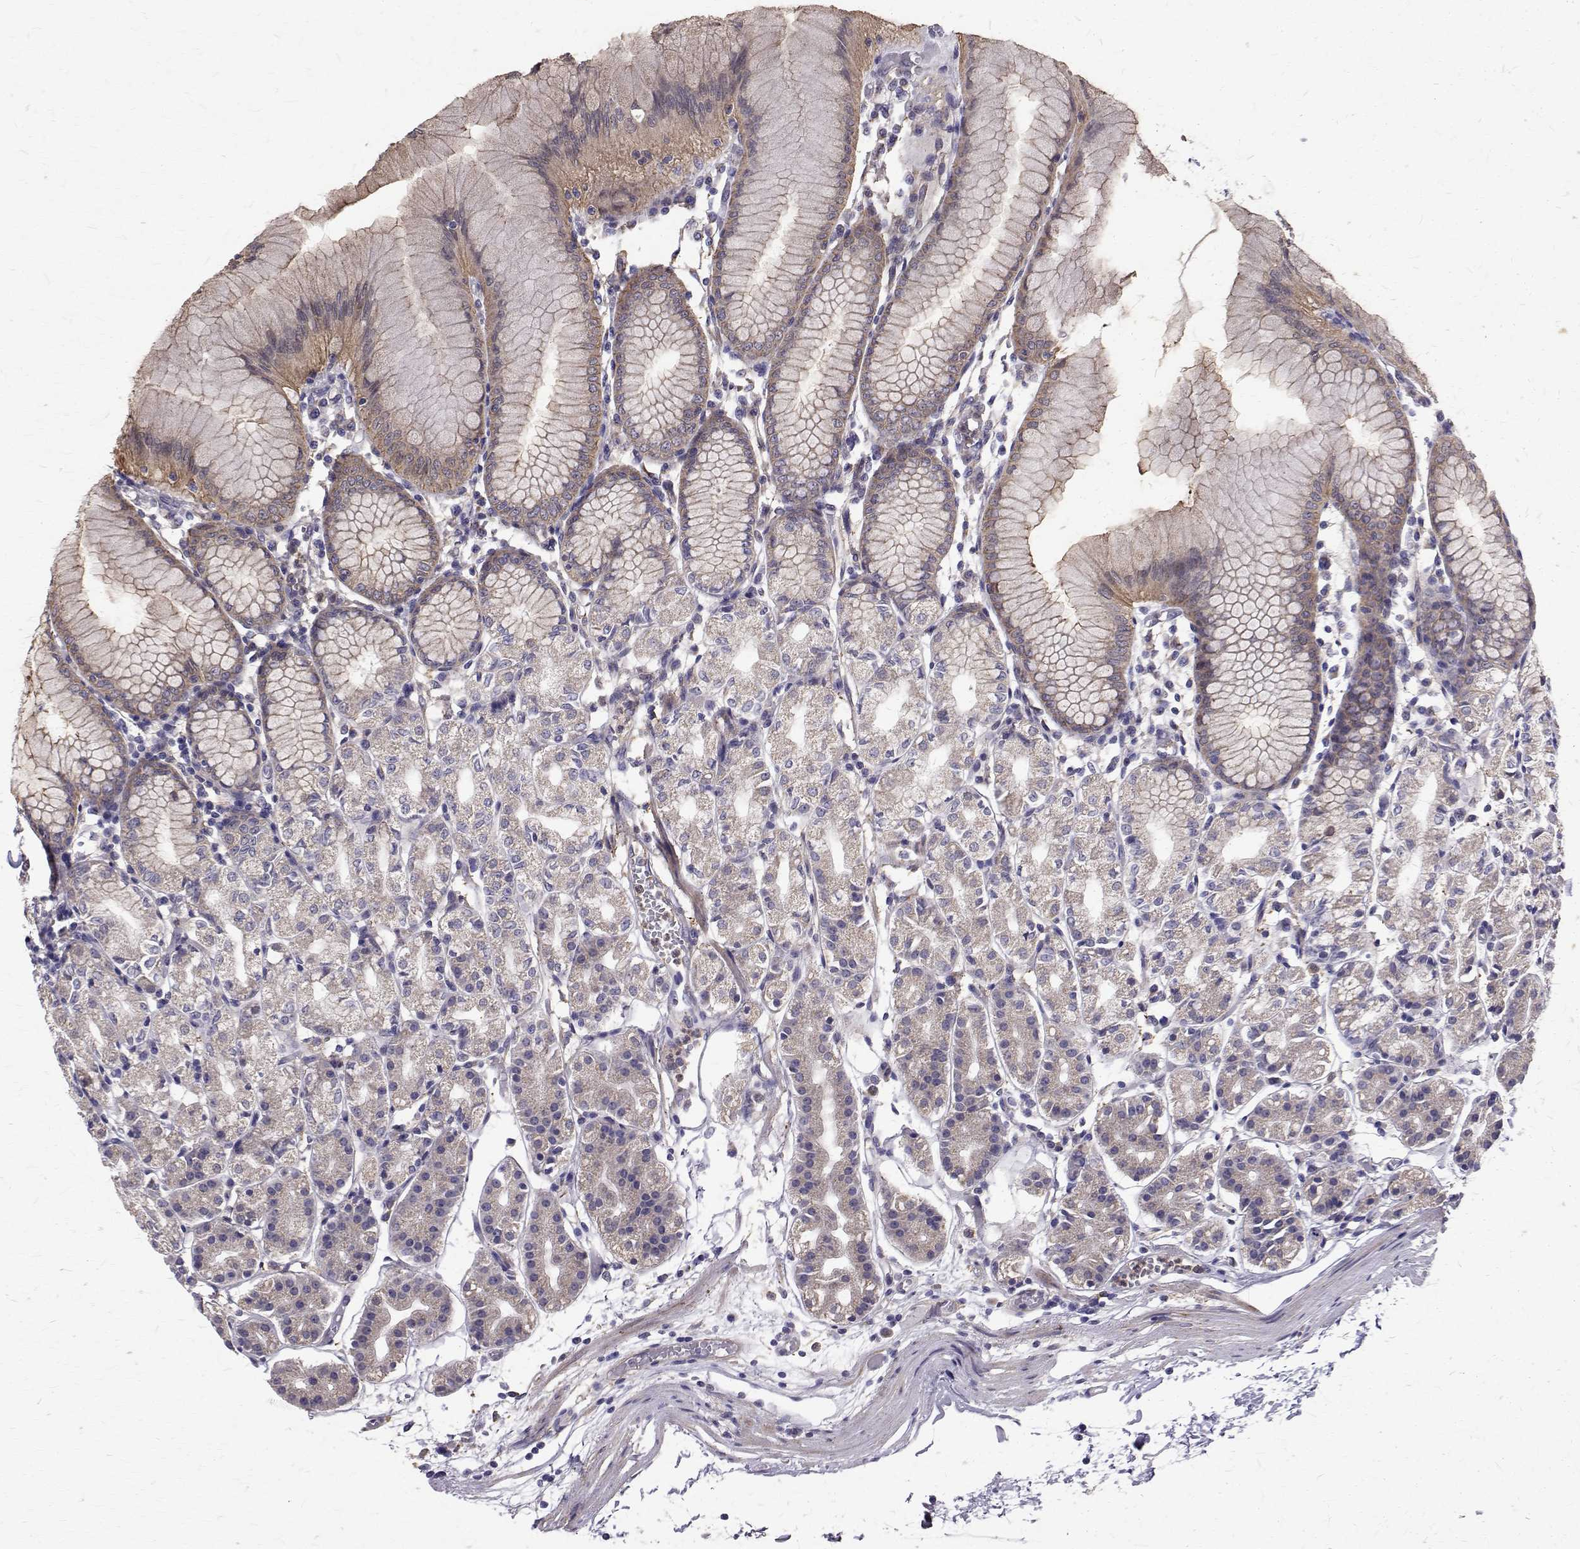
{"staining": {"intensity": "weak", "quantity": "<25%", "location": "cytoplasmic/membranous"}, "tissue": "stomach", "cell_type": "Glandular cells", "image_type": "normal", "snomed": [{"axis": "morphology", "description": "Normal tissue, NOS"}, {"axis": "topography", "description": "Stomach"}], "caption": "Human stomach stained for a protein using IHC demonstrates no staining in glandular cells.", "gene": "CCDC89", "patient": {"sex": "female", "age": 57}}